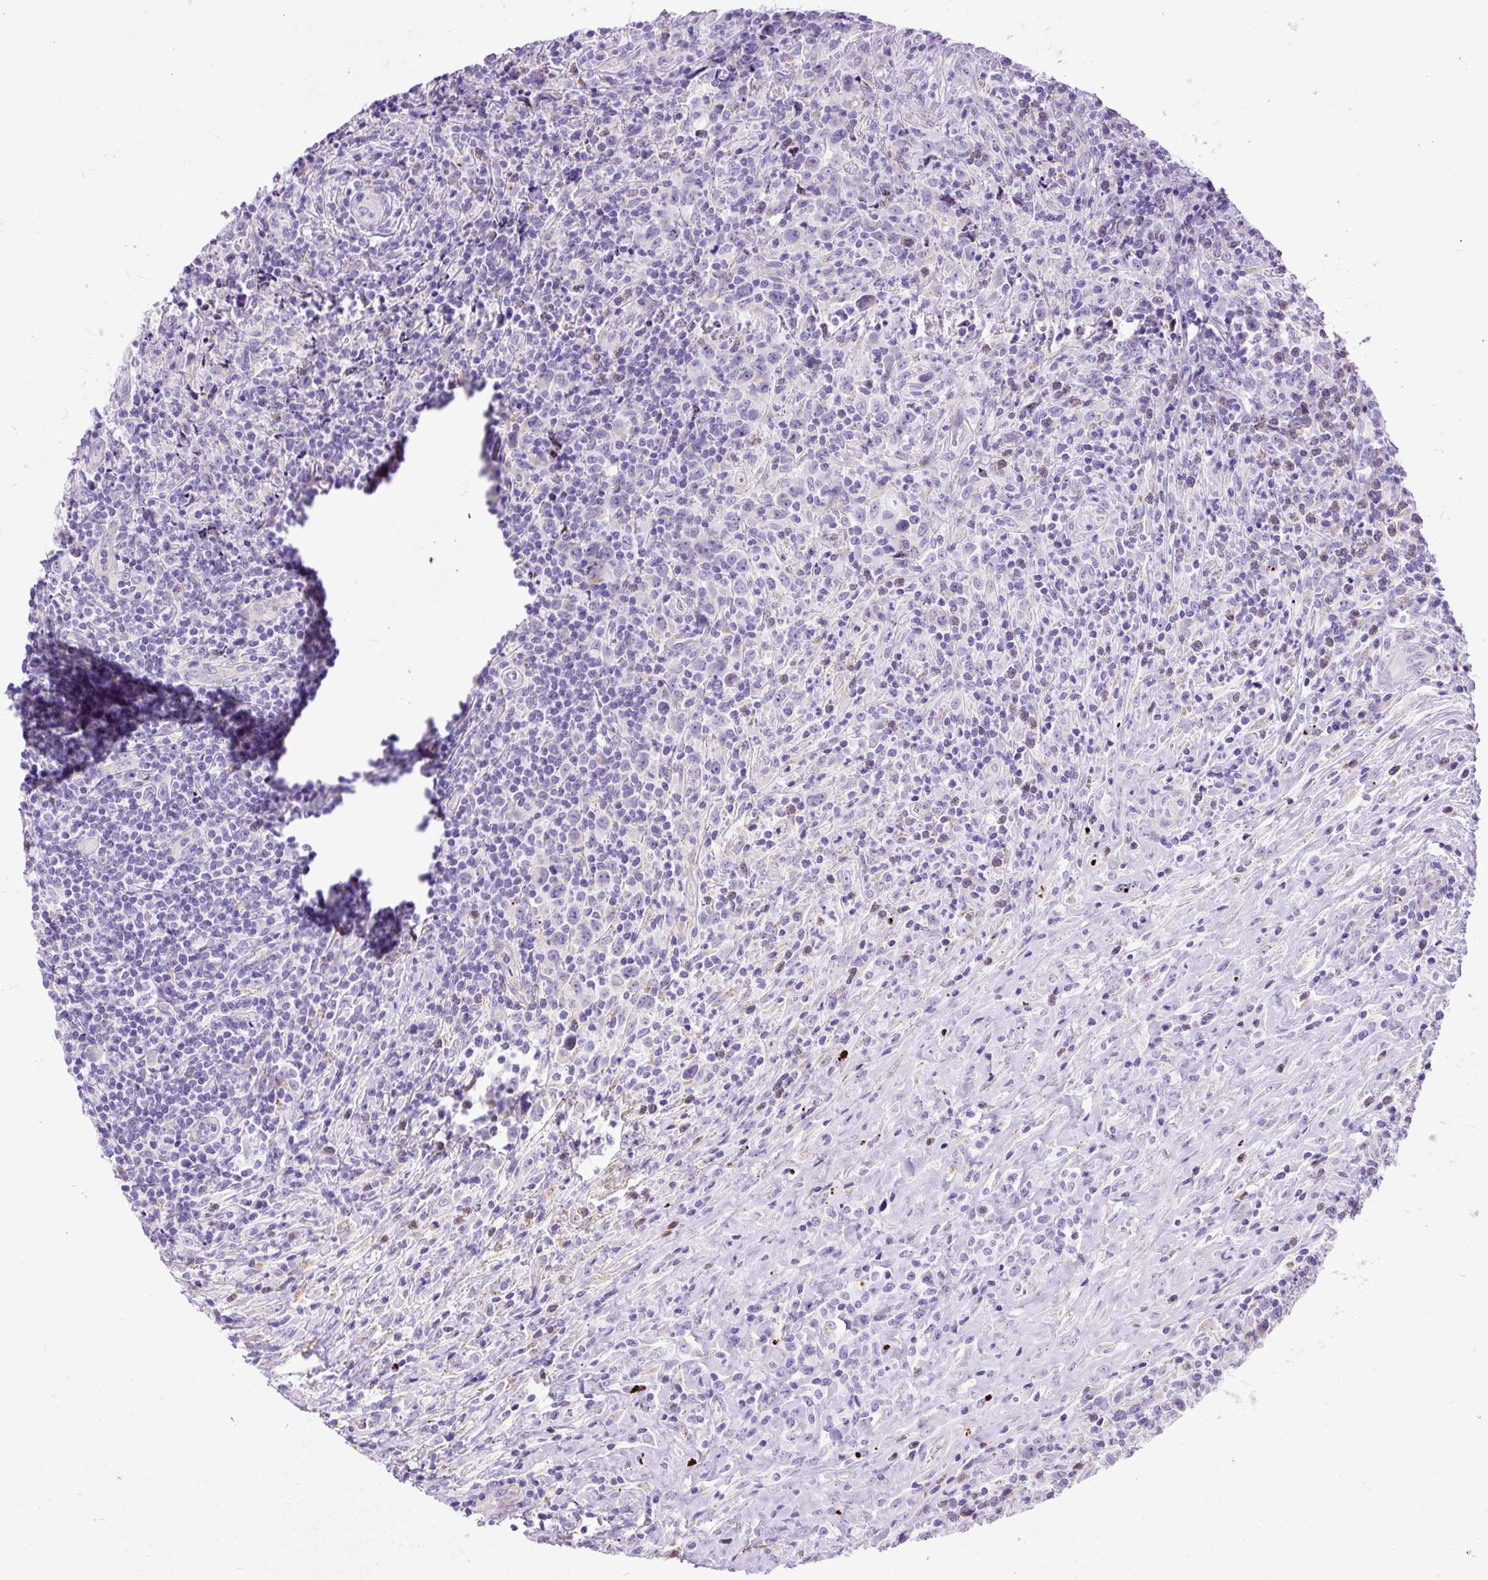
{"staining": {"intensity": "negative", "quantity": "none", "location": "none"}, "tissue": "lymphoma", "cell_type": "Tumor cells", "image_type": "cancer", "snomed": [{"axis": "morphology", "description": "Hodgkin's disease, NOS"}, {"axis": "topography", "description": "Lymph node"}], "caption": "Hodgkin's disease was stained to show a protein in brown. There is no significant expression in tumor cells. (DAB IHC visualized using brightfield microscopy, high magnification).", "gene": "ZNF256", "patient": {"sex": "female", "age": 18}}